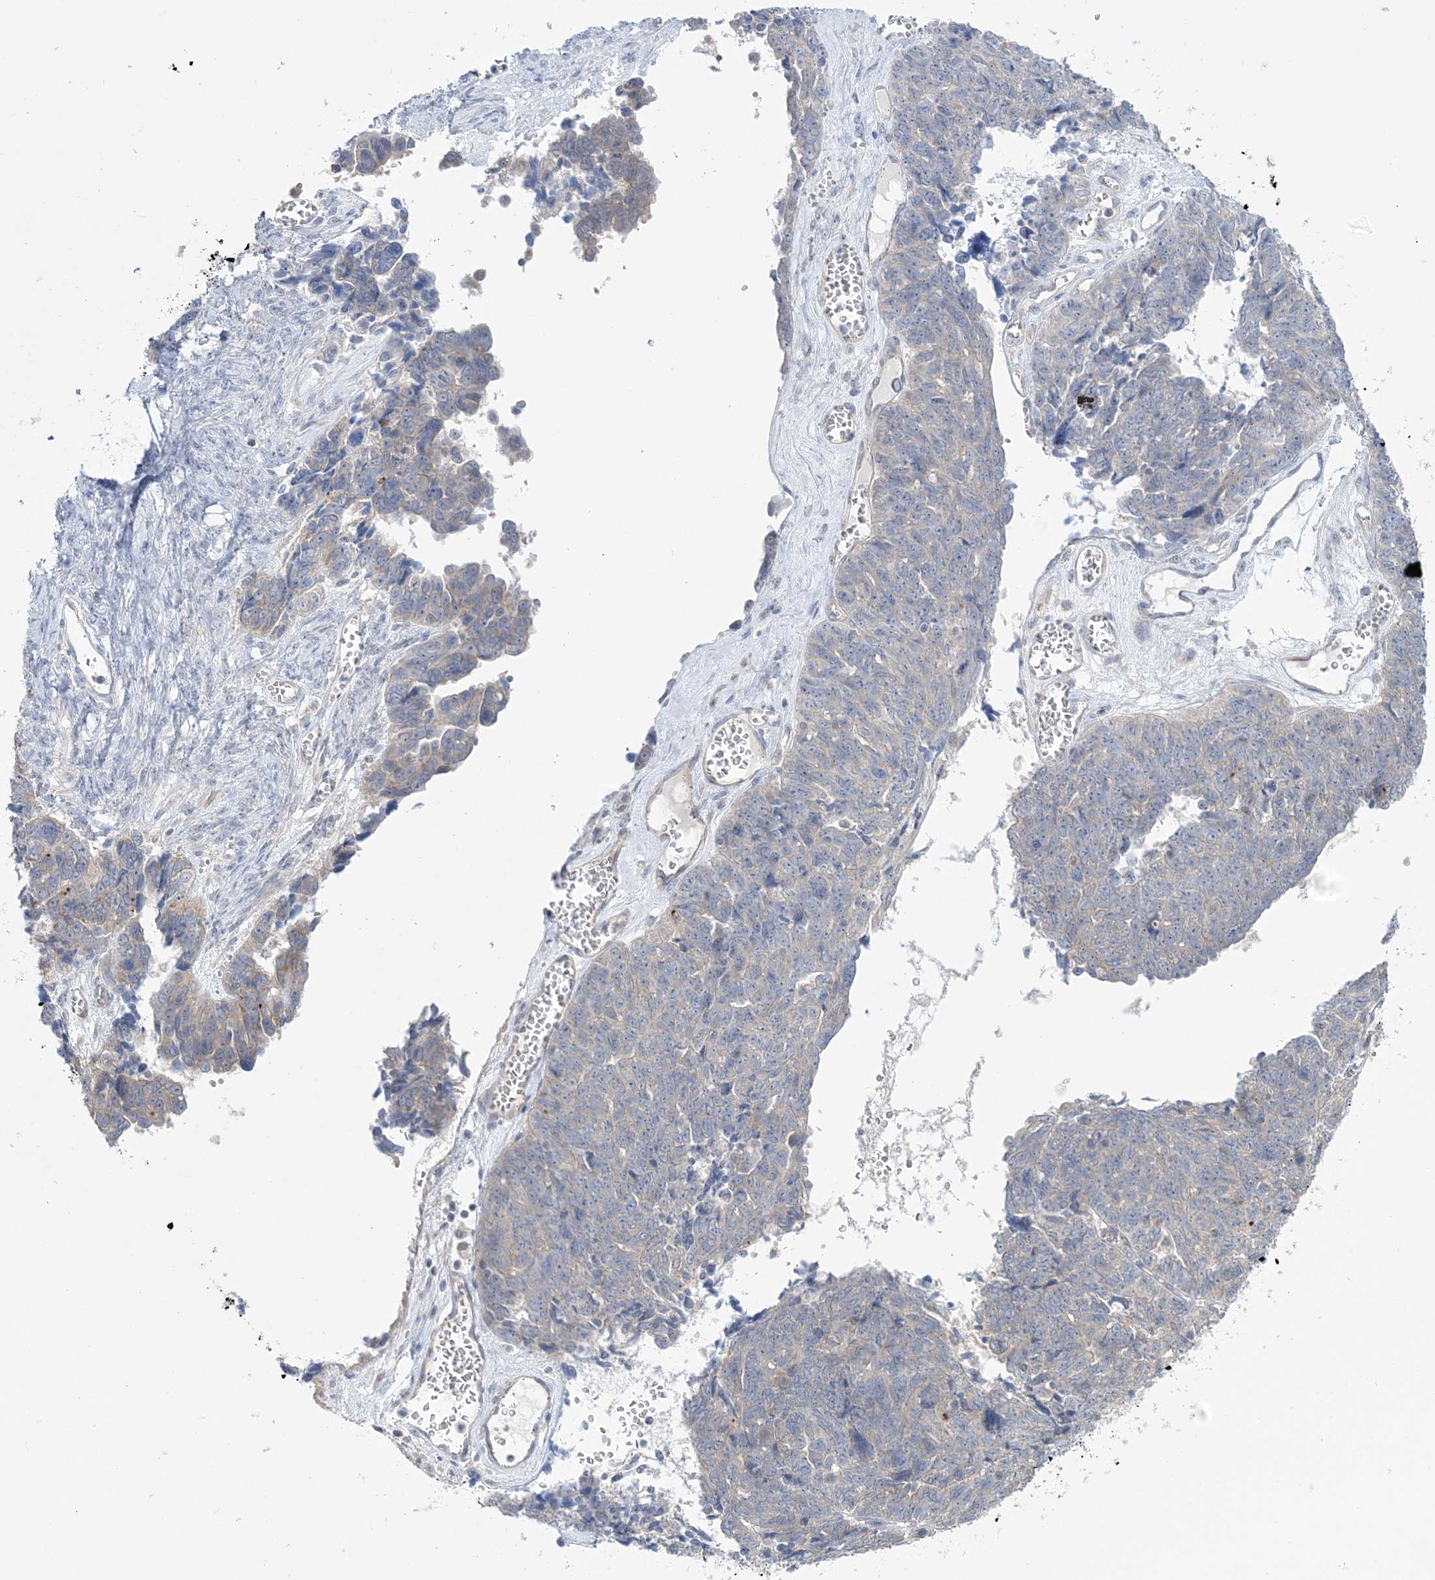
{"staining": {"intensity": "negative", "quantity": "none", "location": "none"}, "tissue": "ovarian cancer", "cell_type": "Tumor cells", "image_type": "cancer", "snomed": [{"axis": "morphology", "description": "Cystadenocarcinoma, serous, NOS"}, {"axis": "topography", "description": "Ovary"}], "caption": "IHC histopathology image of serous cystadenocarcinoma (ovarian) stained for a protein (brown), which displays no expression in tumor cells. Brightfield microscopy of IHC stained with DAB (brown) and hematoxylin (blue), captured at high magnification.", "gene": "MMADHC", "patient": {"sex": "female", "age": 79}}